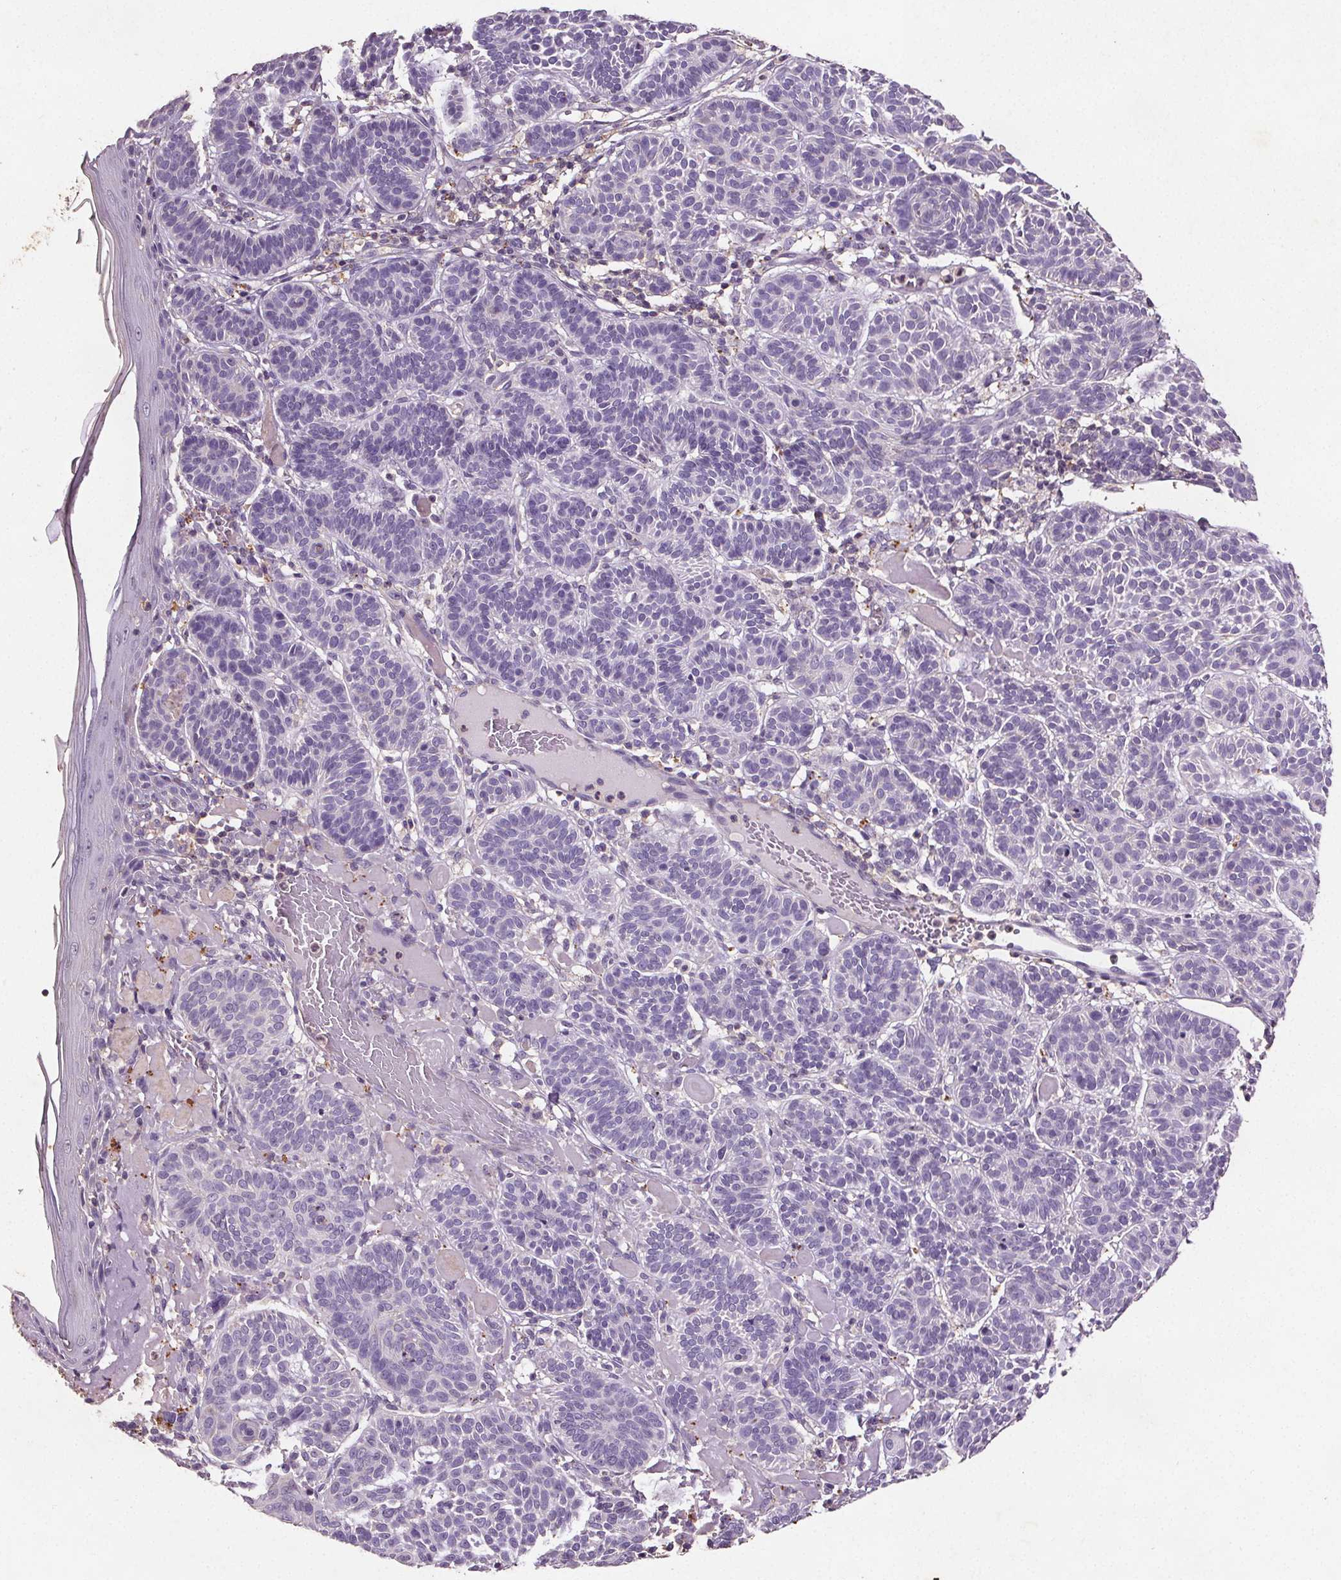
{"staining": {"intensity": "negative", "quantity": "none", "location": "none"}, "tissue": "skin cancer", "cell_type": "Tumor cells", "image_type": "cancer", "snomed": [{"axis": "morphology", "description": "Basal cell carcinoma"}, {"axis": "topography", "description": "Skin"}], "caption": "A high-resolution histopathology image shows IHC staining of skin cancer (basal cell carcinoma), which shows no significant staining in tumor cells.", "gene": "C19orf84", "patient": {"sex": "male", "age": 85}}